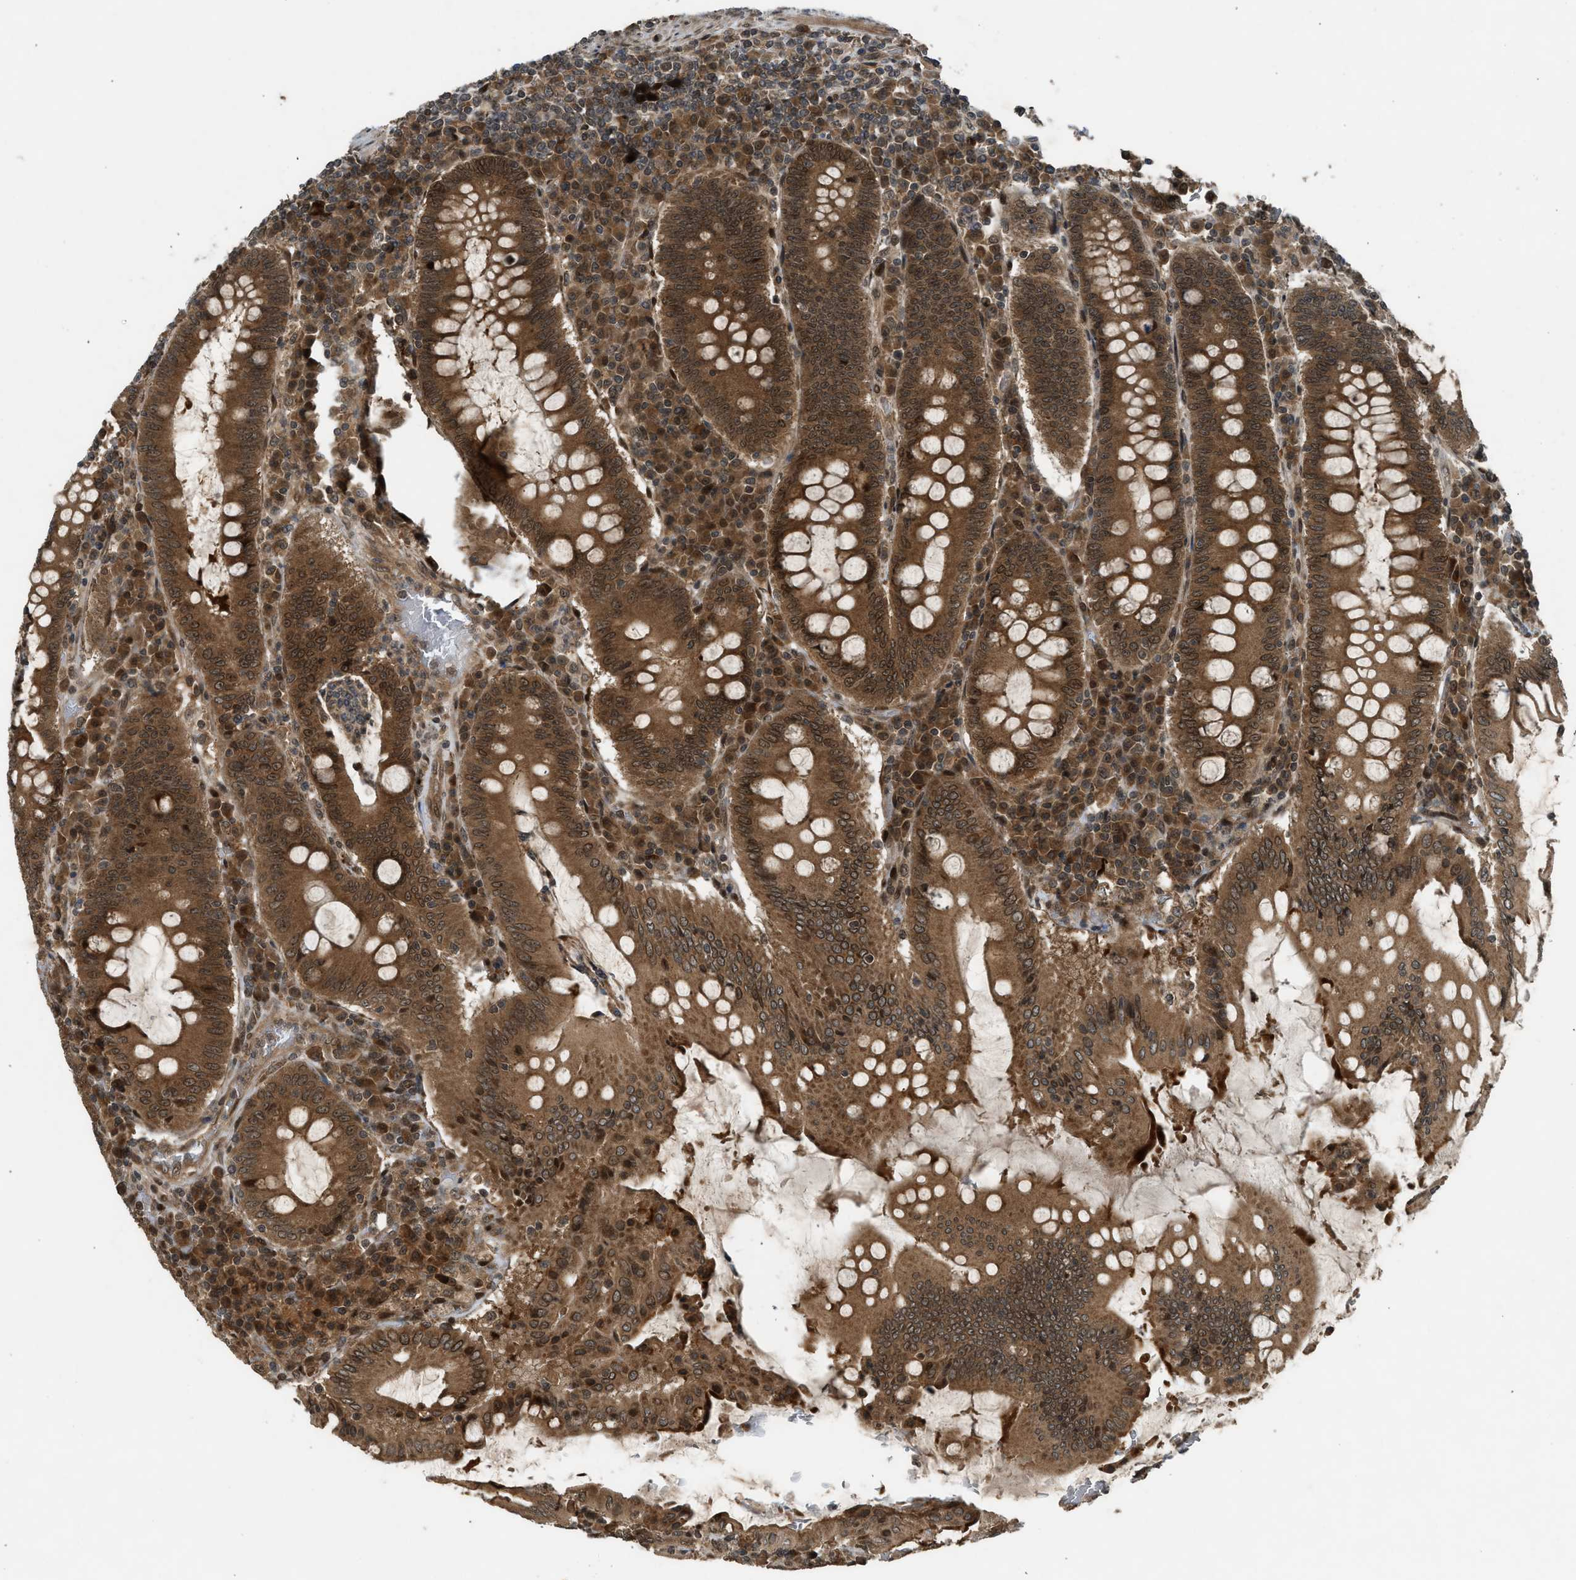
{"staining": {"intensity": "strong", "quantity": ">75%", "location": "cytoplasmic/membranous"}, "tissue": "colorectal cancer", "cell_type": "Tumor cells", "image_type": "cancer", "snomed": [{"axis": "morphology", "description": "Normal tissue, NOS"}, {"axis": "morphology", "description": "Adenocarcinoma, NOS"}, {"axis": "topography", "description": "Colon"}], "caption": "IHC photomicrograph of neoplastic tissue: adenocarcinoma (colorectal) stained using immunohistochemistry (IHC) demonstrates high levels of strong protein expression localized specifically in the cytoplasmic/membranous of tumor cells, appearing as a cytoplasmic/membranous brown color.", "gene": "TXNL1", "patient": {"sex": "female", "age": 75}}